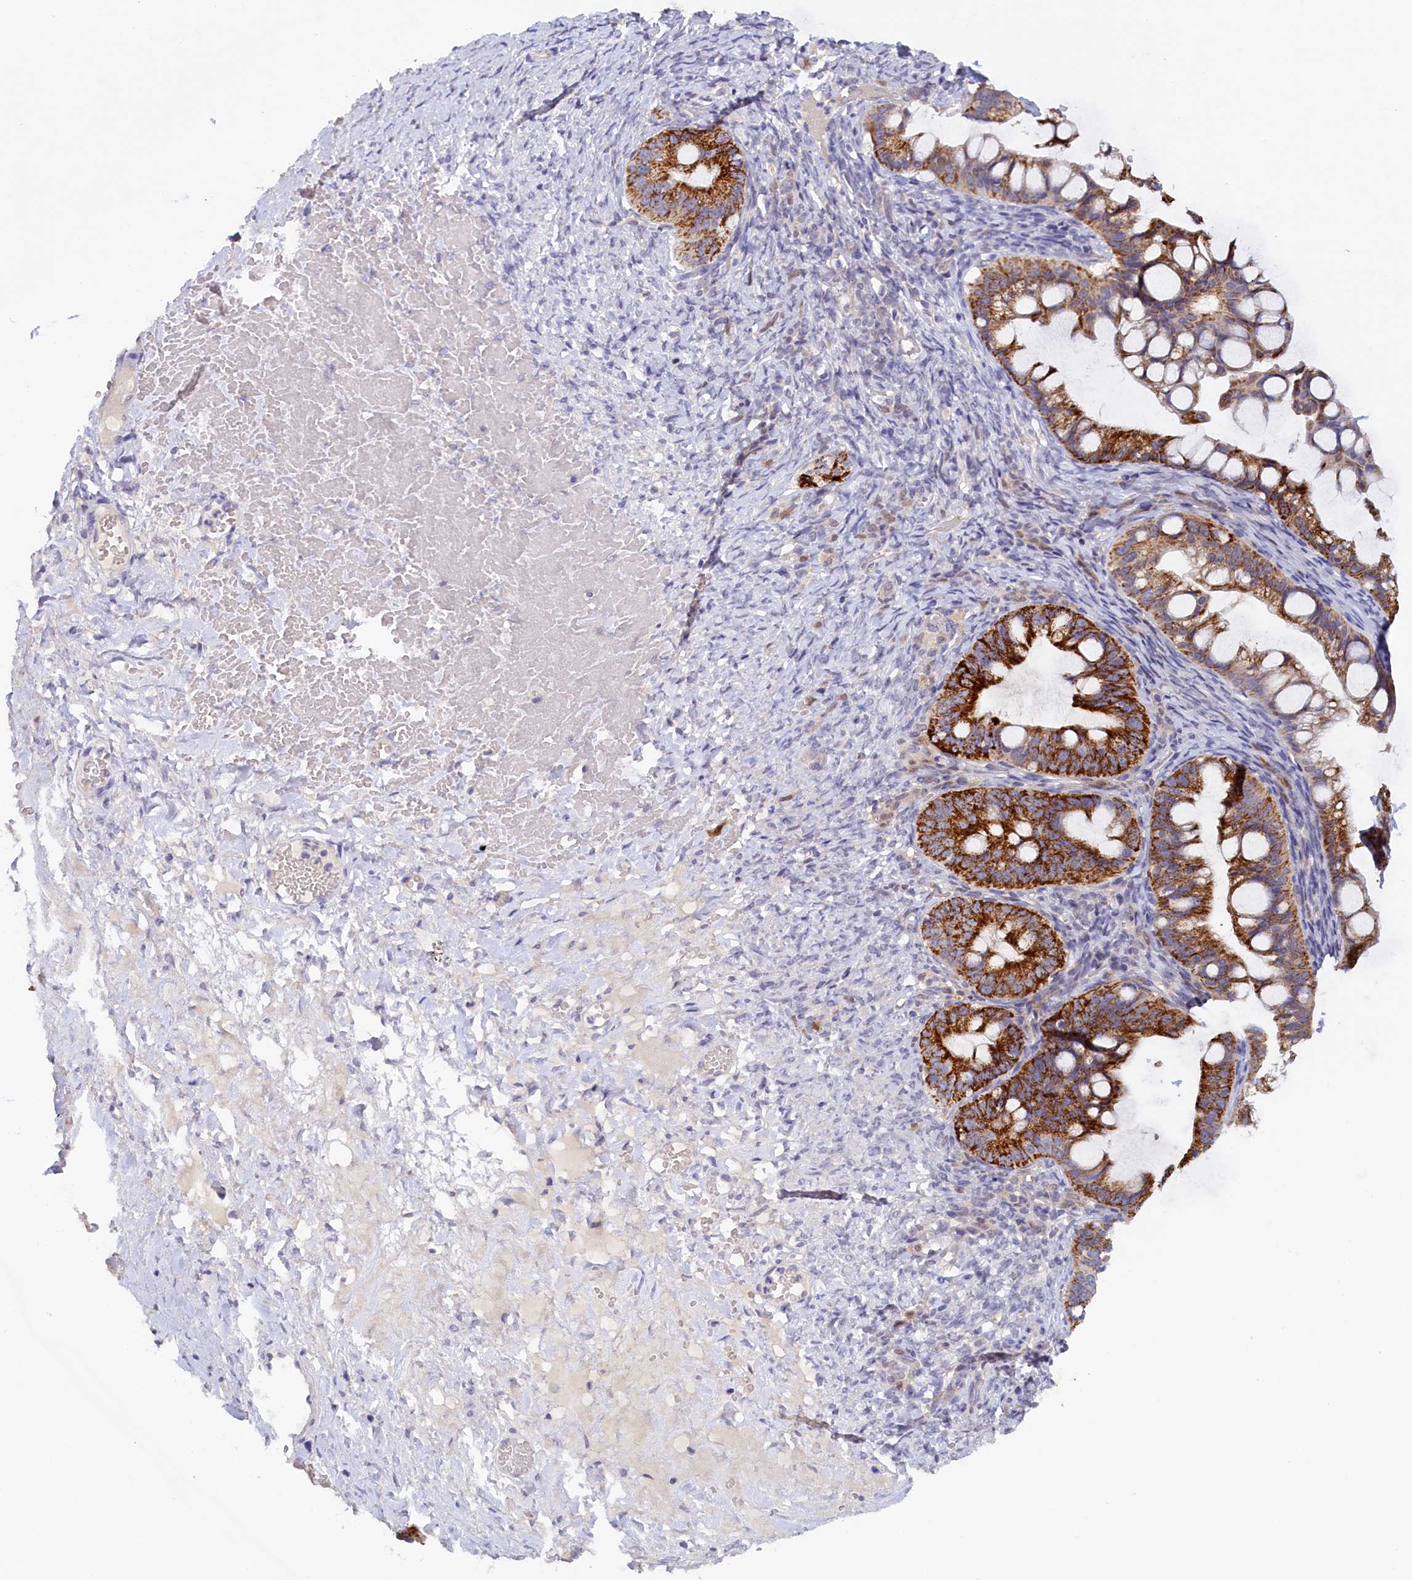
{"staining": {"intensity": "strong", "quantity": ">75%", "location": "cytoplasmic/membranous"}, "tissue": "ovarian cancer", "cell_type": "Tumor cells", "image_type": "cancer", "snomed": [{"axis": "morphology", "description": "Cystadenocarcinoma, mucinous, NOS"}, {"axis": "topography", "description": "Ovary"}], "caption": "Immunohistochemical staining of human ovarian cancer (mucinous cystadenocarcinoma) displays high levels of strong cytoplasmic/membranous protein positivity in about >75% of tumor cells. Using DAB (3,3'-diaminobenzidine) (brown) and hematoxylin (blue) stains, captured at high magnification using brightfield microscopy.", "gene": "ZSWIM4", "patient": {"sex": "female", "age": 73}}